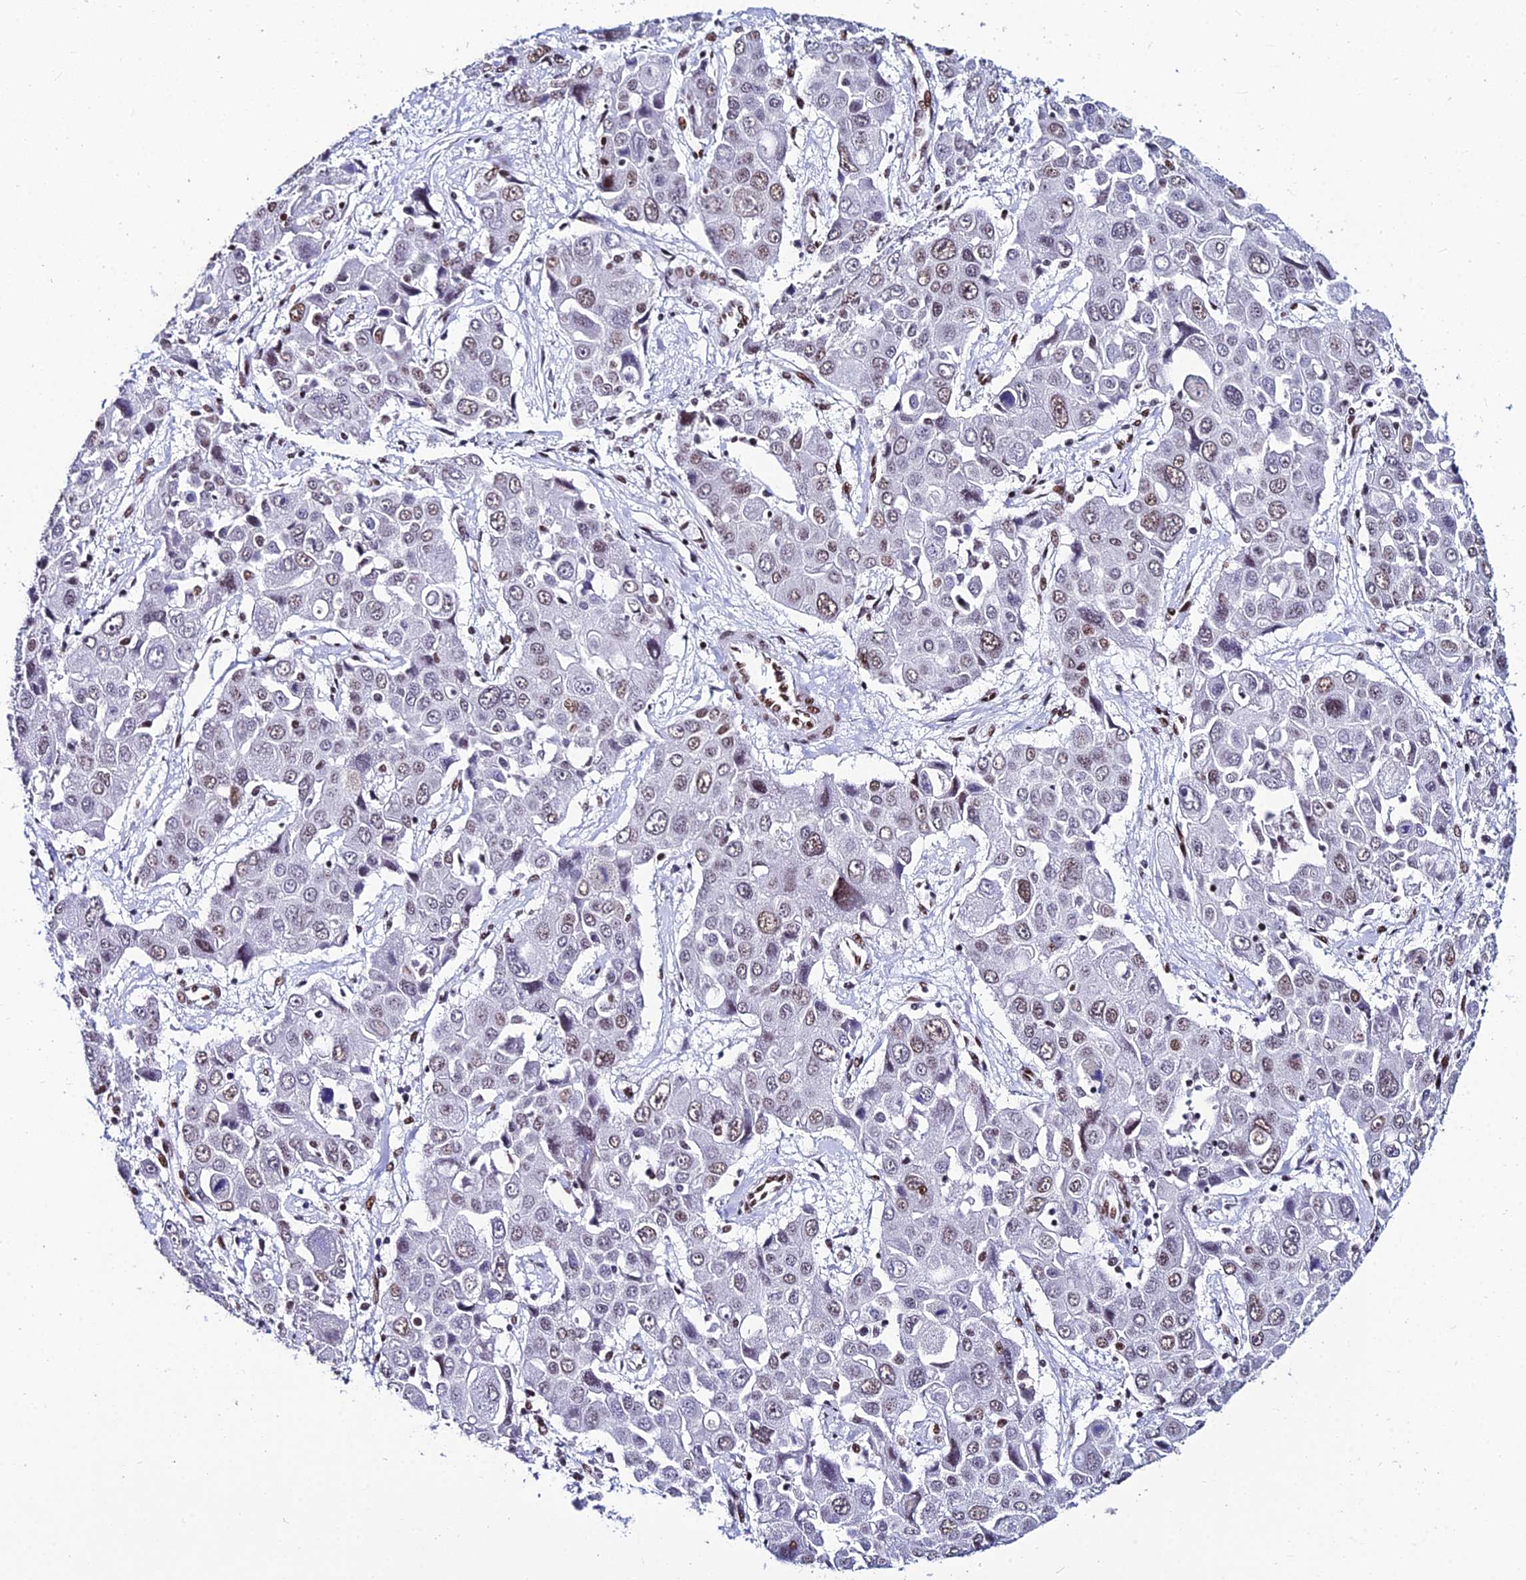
{"staining": {"intensity": "moderate", "quantity": "25%-75%", "location": "nuclear"}, "tissue": "liver cancer", "cell_type": "Tumor cells", "image_type": "cancer", "snomed": [{"axis": "morphology", "description": "Cholangiocarcinoma"}, {"axis": "topography", "description": "Liver"}], "caption": "Immunohistochemistry (IHC) of cholangiocarcinoma (liver) demonstrates medium levels of moderate nuclear staining in about 25%-75% of tumor cells.", "gene": "HNRNPH1", "patient": {"sex": "male", "age": 67}}